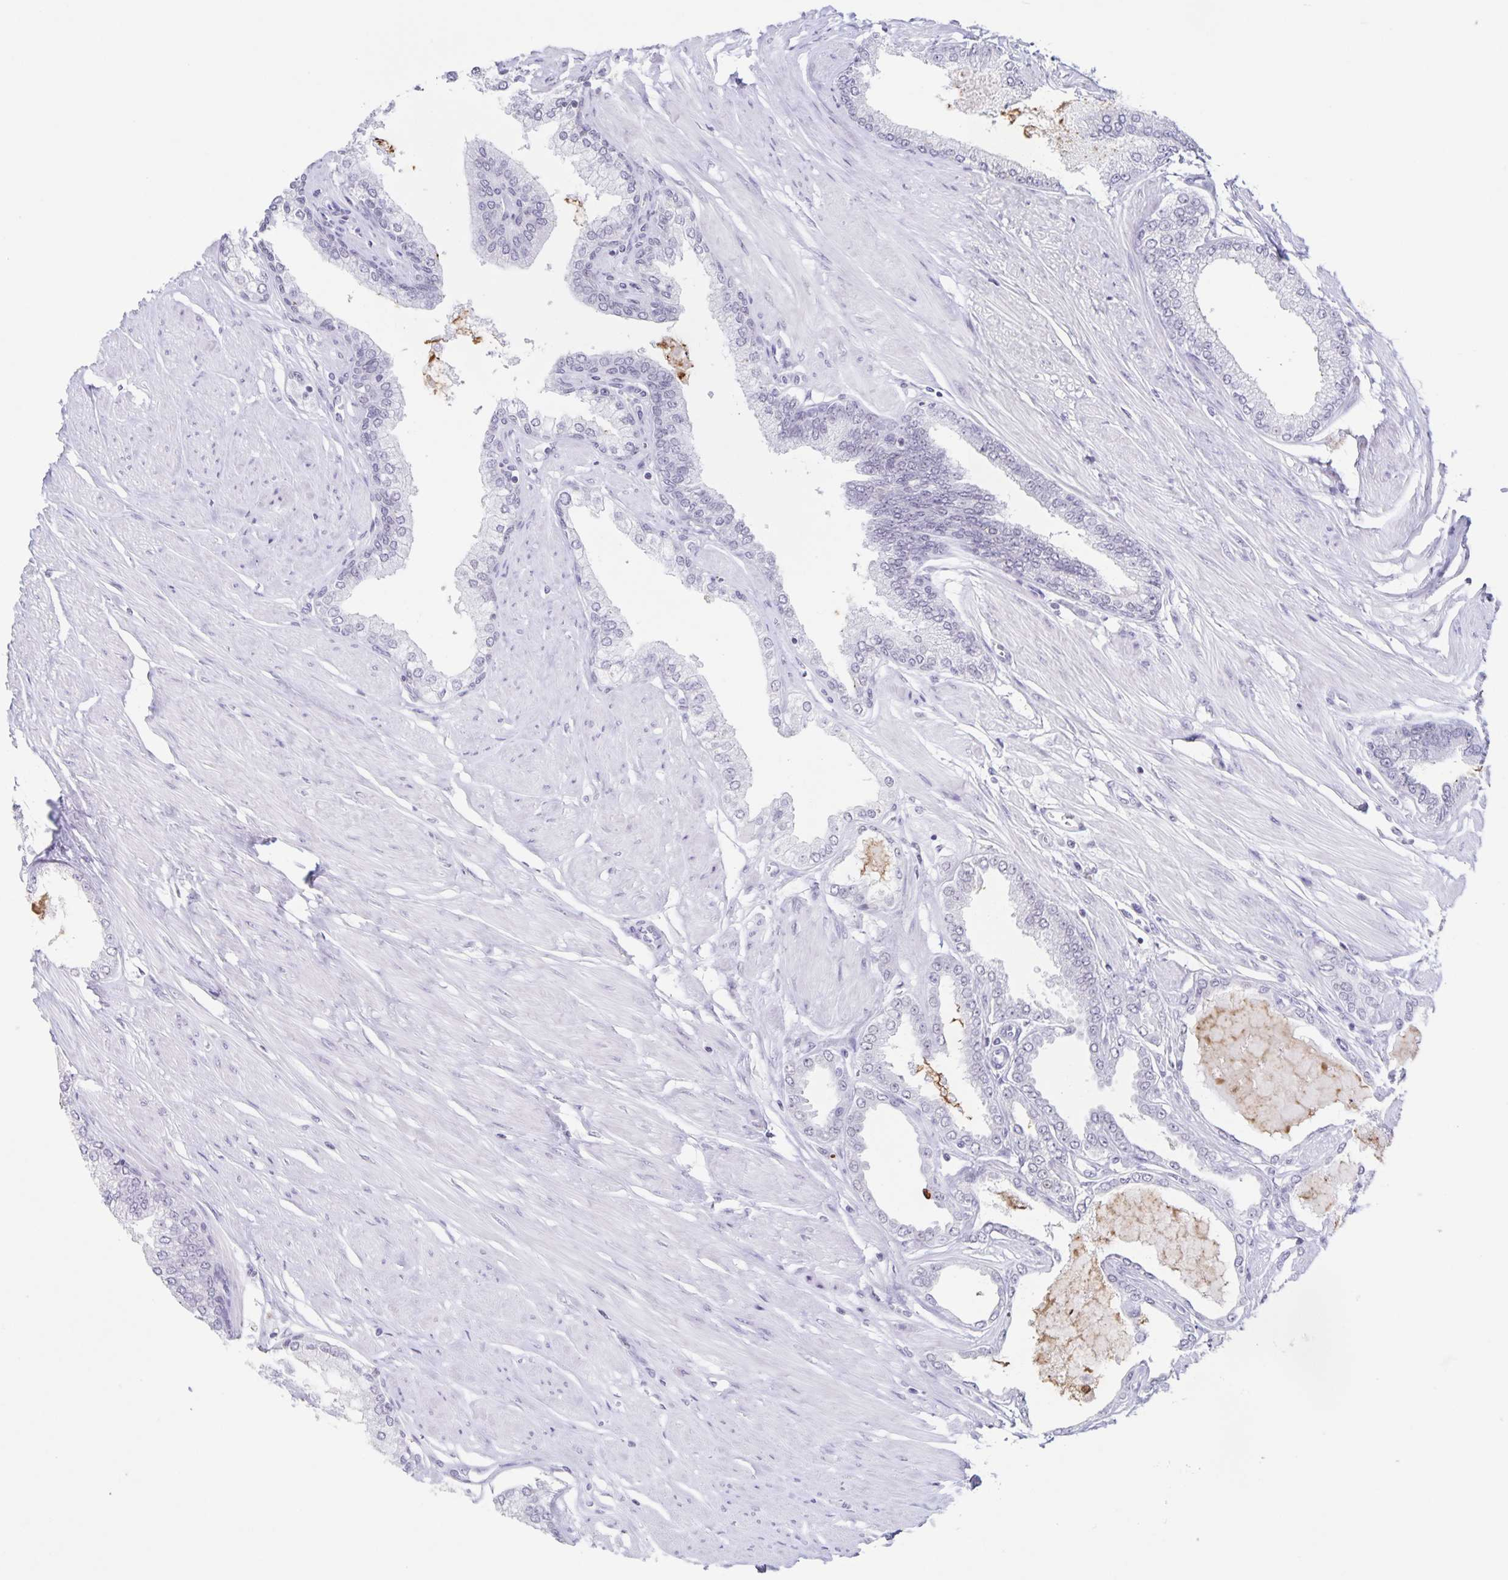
{"staining": {"intensity": "negative", "quantity": "none", "location": "none"}, "tissue": "prostate cancer", "cell_type": "Tumor cells", "image_type": "cancer", "snomed": [{"axis": "morphology", "description": "Adenocarcinoma, Low grade"}, {"axis": "topography", "description": "Prostate"}], "caption": "The image displays no significant positivity in tumor cells of adenocarcinoma (low-grade) (prostate). (Stains: DAB IHC with hematoxylin counter stain, Microscopy: brightfield microscopy at high magnification).", "gene": "LCE6A", "patient": {"sex": "male", "age": 55}}